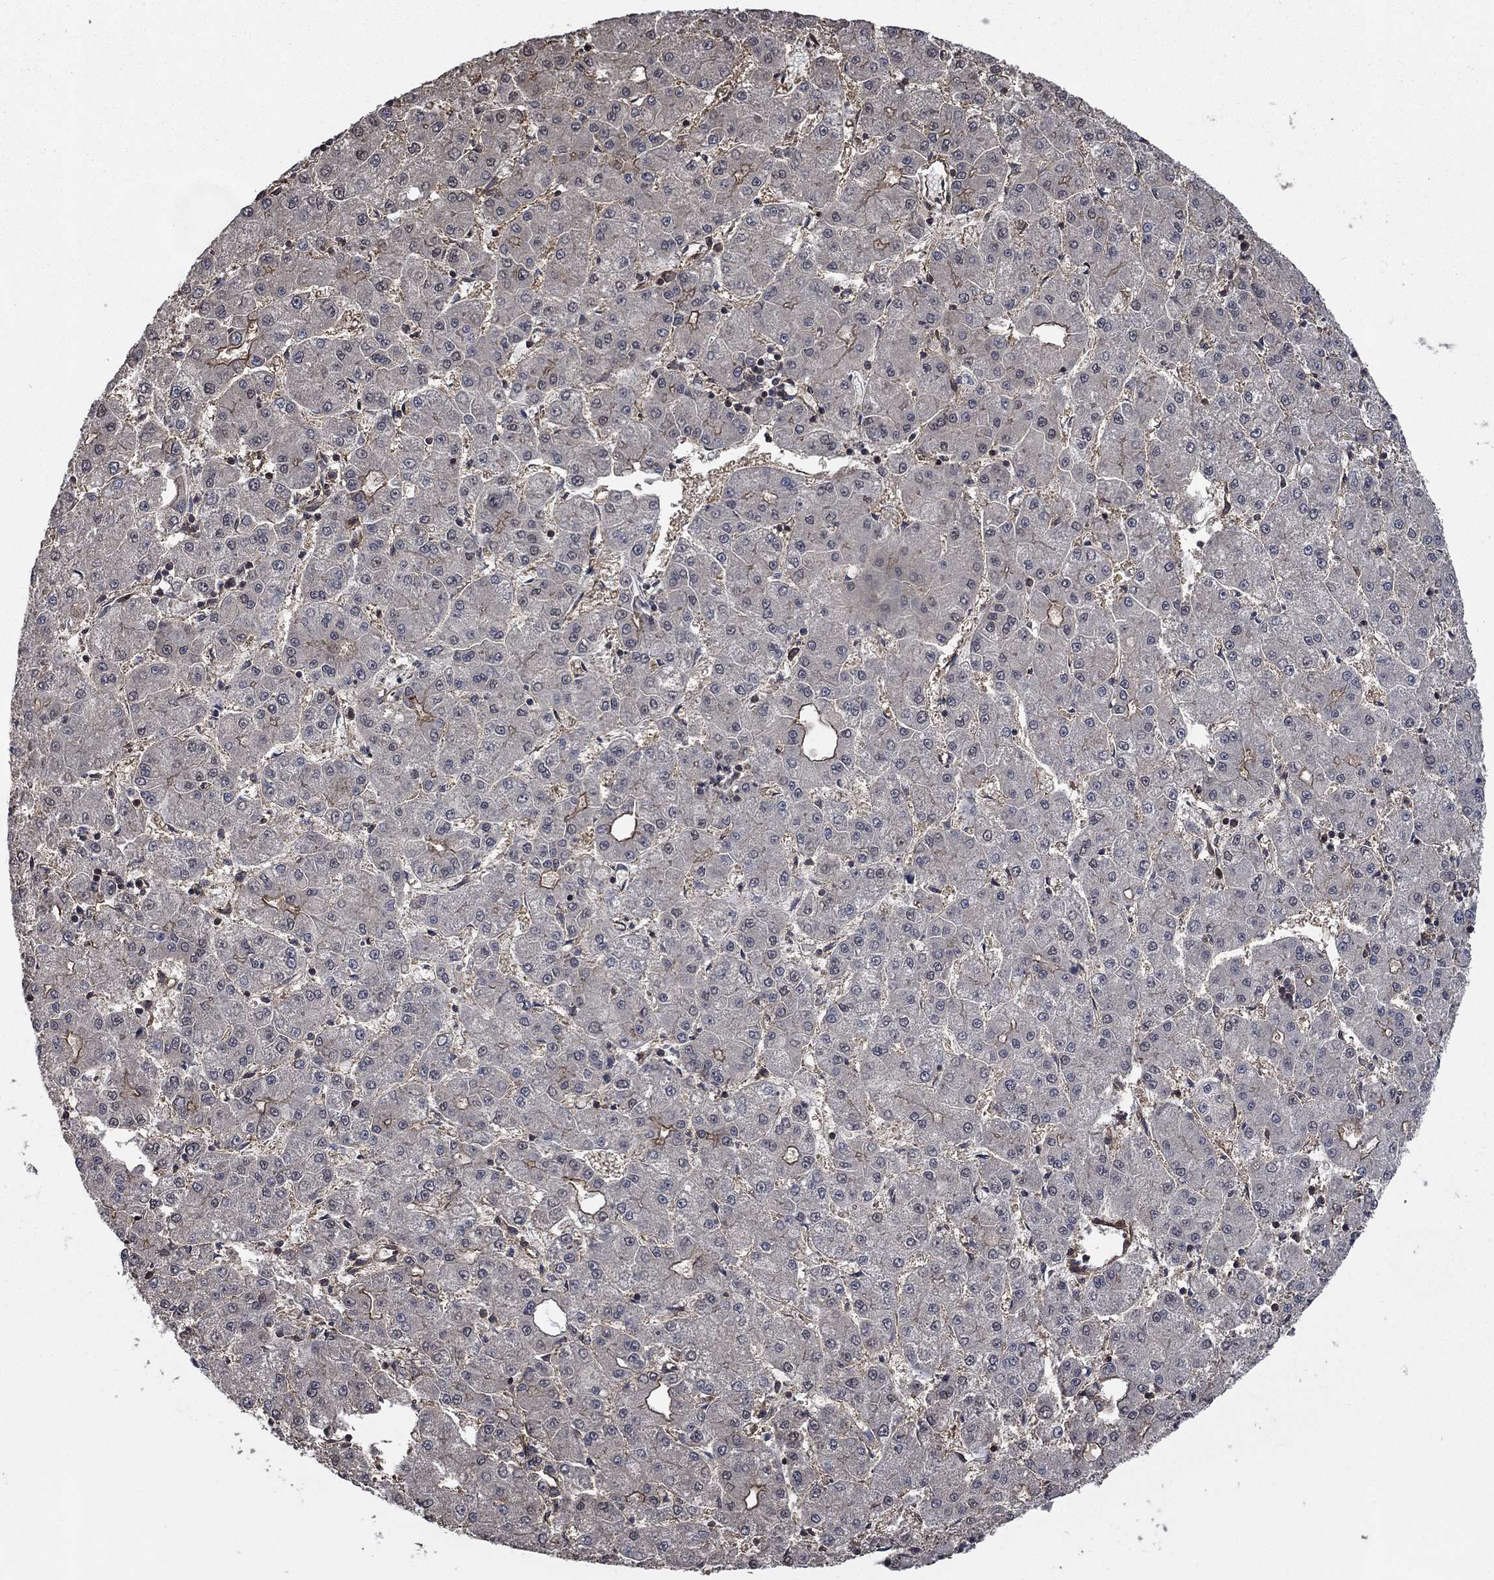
{"staining": {"intensity": "moderate", "quantity": "<25%", "location": "cytoplasmic/membranous"}, "tissue": "liver cancer", "cell_type": "Tumor cells", "image_type": "cancer", "snomed": [{"axis": "morphology", "description": "Carcinoma, Hepatocellular, NOS"}, {"axis": "topography", "description": "Liver"}], "caption": "Hepatocellular carcinoma (liver) stained for a protein exhibits moderate cytoplasmic/membranous positivity in tumor cells.", "gene": "PDE3A", "patient": {"sex": "male", "age": 73}}